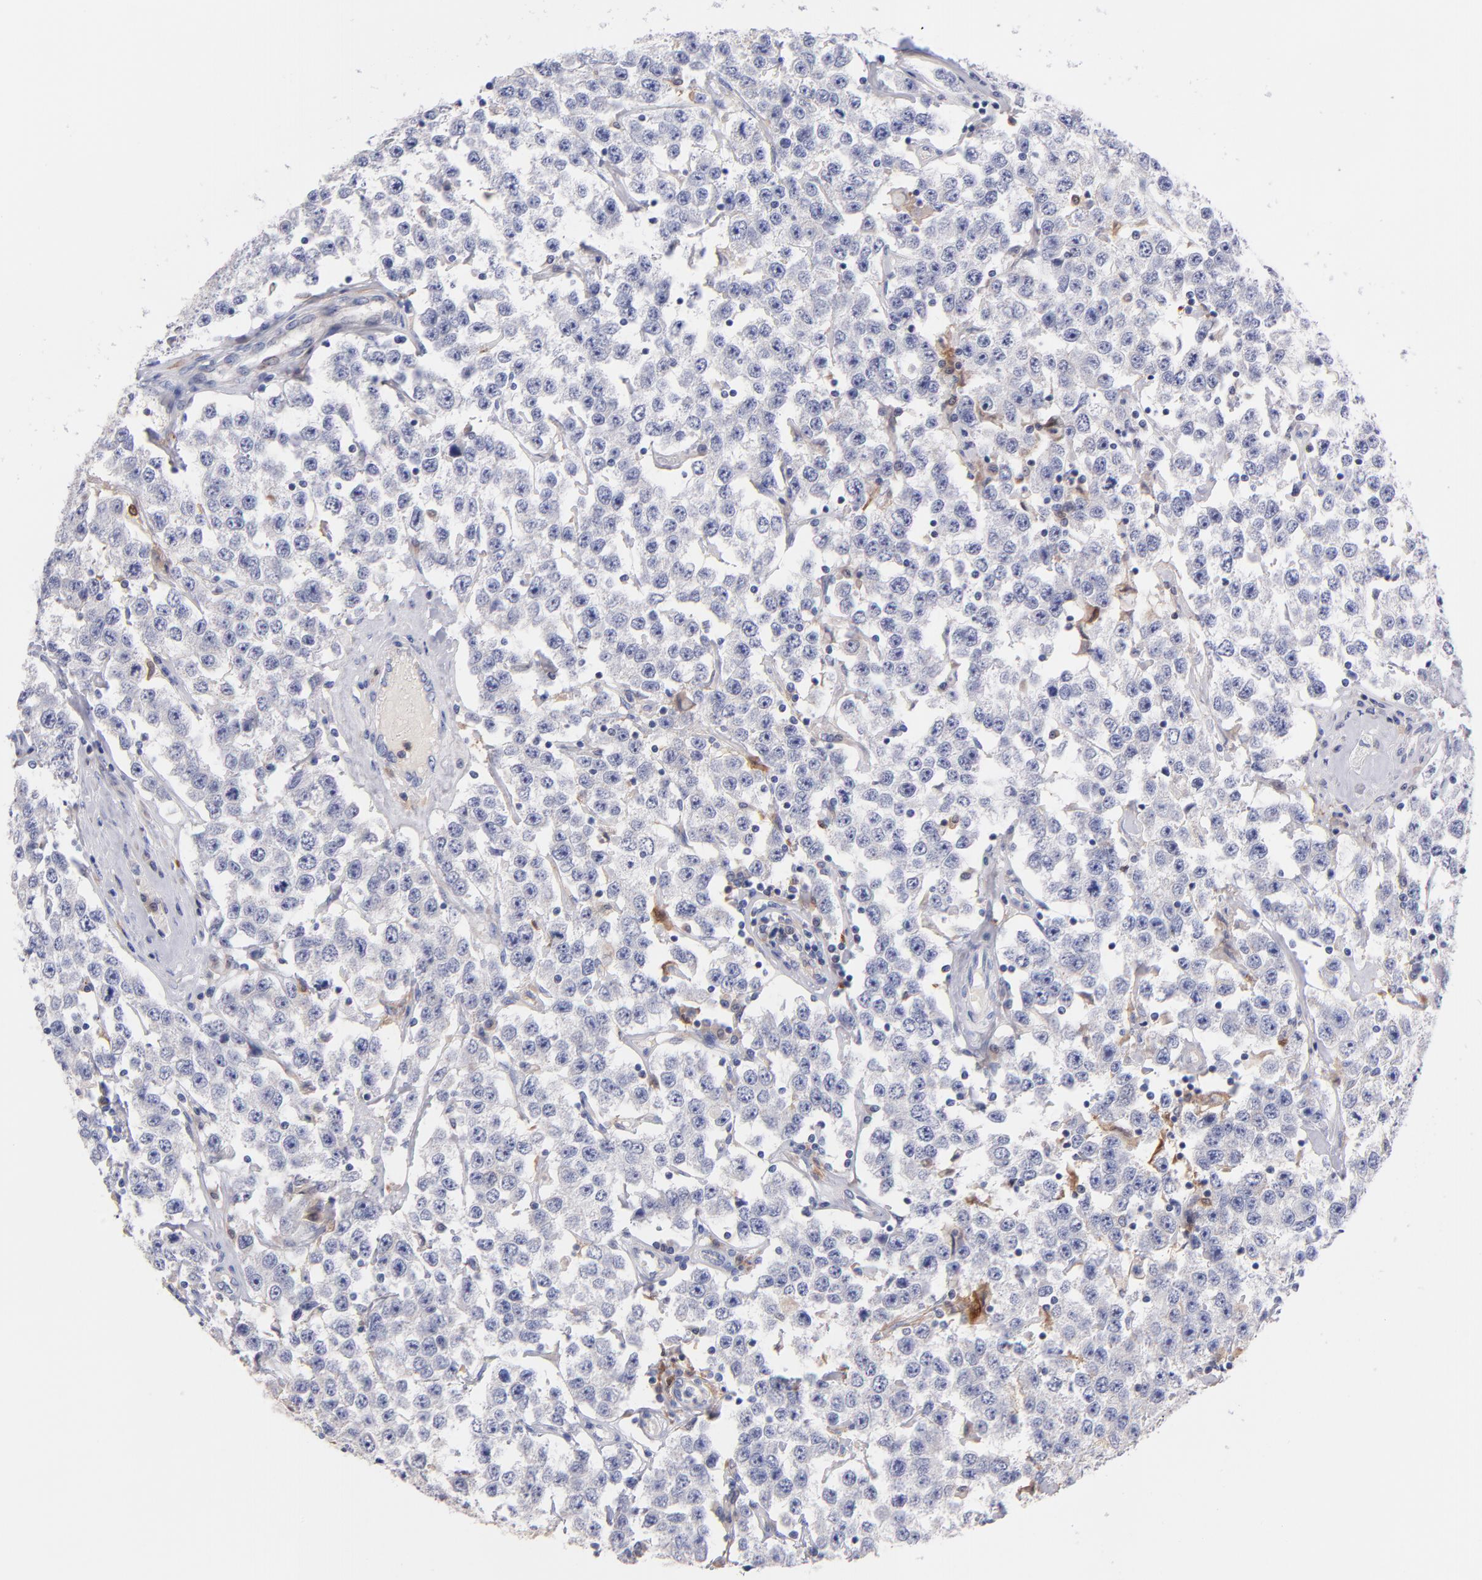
{"staining": {"intensity": "weak", "quantity": "<25%", "location": "cytoplasmic/membranous"}, "tissue": "testis cancer", "cell_type": "Tumor cells", "image_type": "cancer", "snomed": [{"axis": "morphology", "description": "Seminoma, NOS"}, {"axis": "topography", "description": "Testis"}], "caption": "The micrograph demonstrates no significant staining in tumor cells of seminoma (testis).", "gene": "BID", "patient": {"sex": "male", "age": 52}}